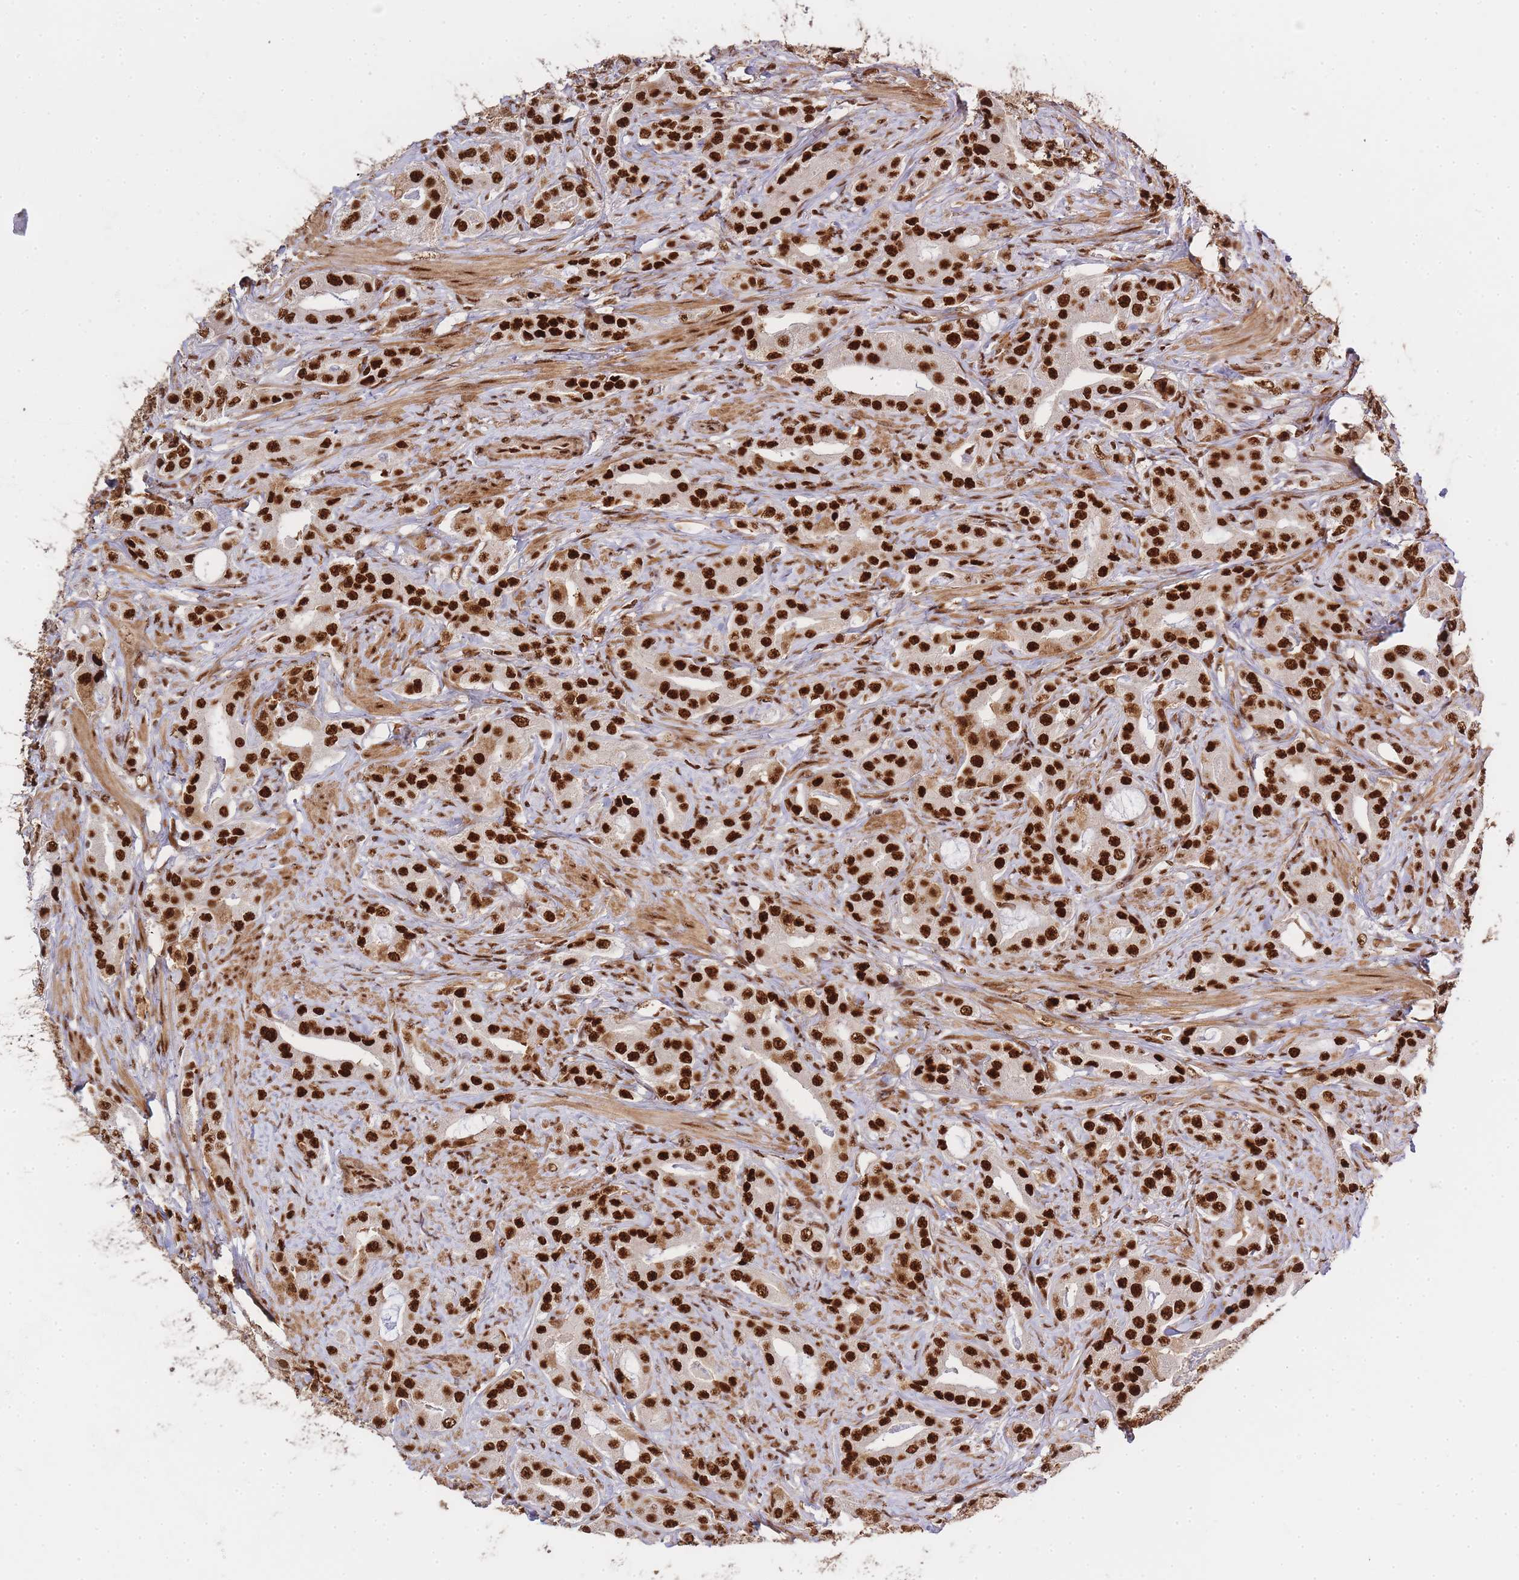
{"staining": {"intensity": "strong", "quantity": ">75%", "location": "nuclear"}, "tissue": "prostate cancer", "cell_type": "Tumor cells", "image_type": "cancer", "snomed": [{"axis": "morphology", "description": "Adenocarcinoma, High grade"}, {"axis": "topography", "description": "Prostate"}], "caption": "Immunohistochemical staining of human prostate cancer (adenocarcinoma (high-grade)) reveals strong nuclear protein expression in about >75% of tumor cells.", "gene": "PRKDC", "patient": {"sex": "male", "age": 63}}